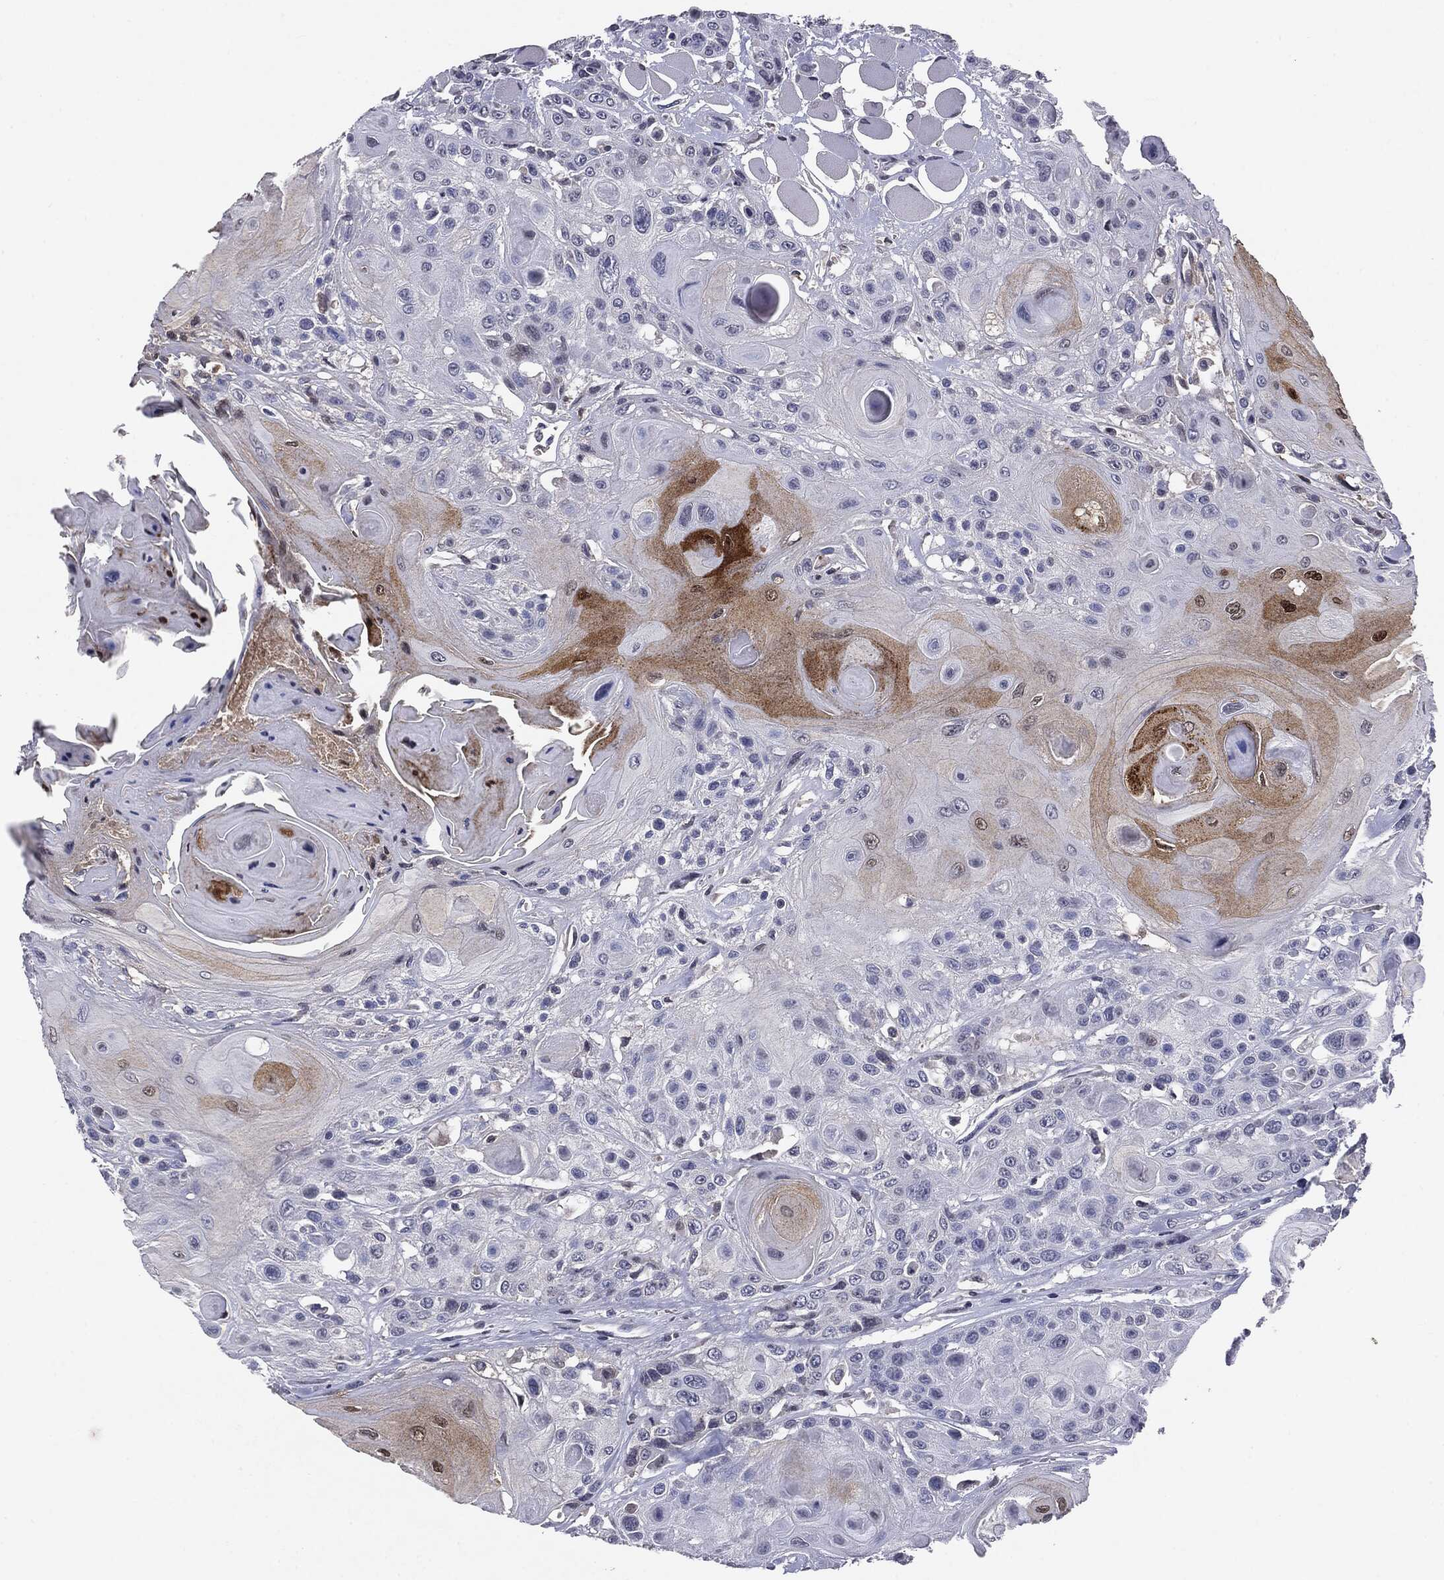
{"staining": {"intensity": "negative", "quantity": "none", "location": "none"}, "tissue": "head and neck cancer", "cell_type": "Tumor cells", "image_type": "cancer", "snomed": [{"axis": "morphology", "description": "Squamous cell carcinoma, NOS"}, {"axis": "topography", "description": "Head-Neck"}], "caption": "This is an immunohistochemistry (IHC) histopathology image of human head and neck cancer (squamous cell carcinoma). There is no positivity in tumor cells.", "gene": "SERPINB4", "patient": {"sex": "female", "age": 59}}